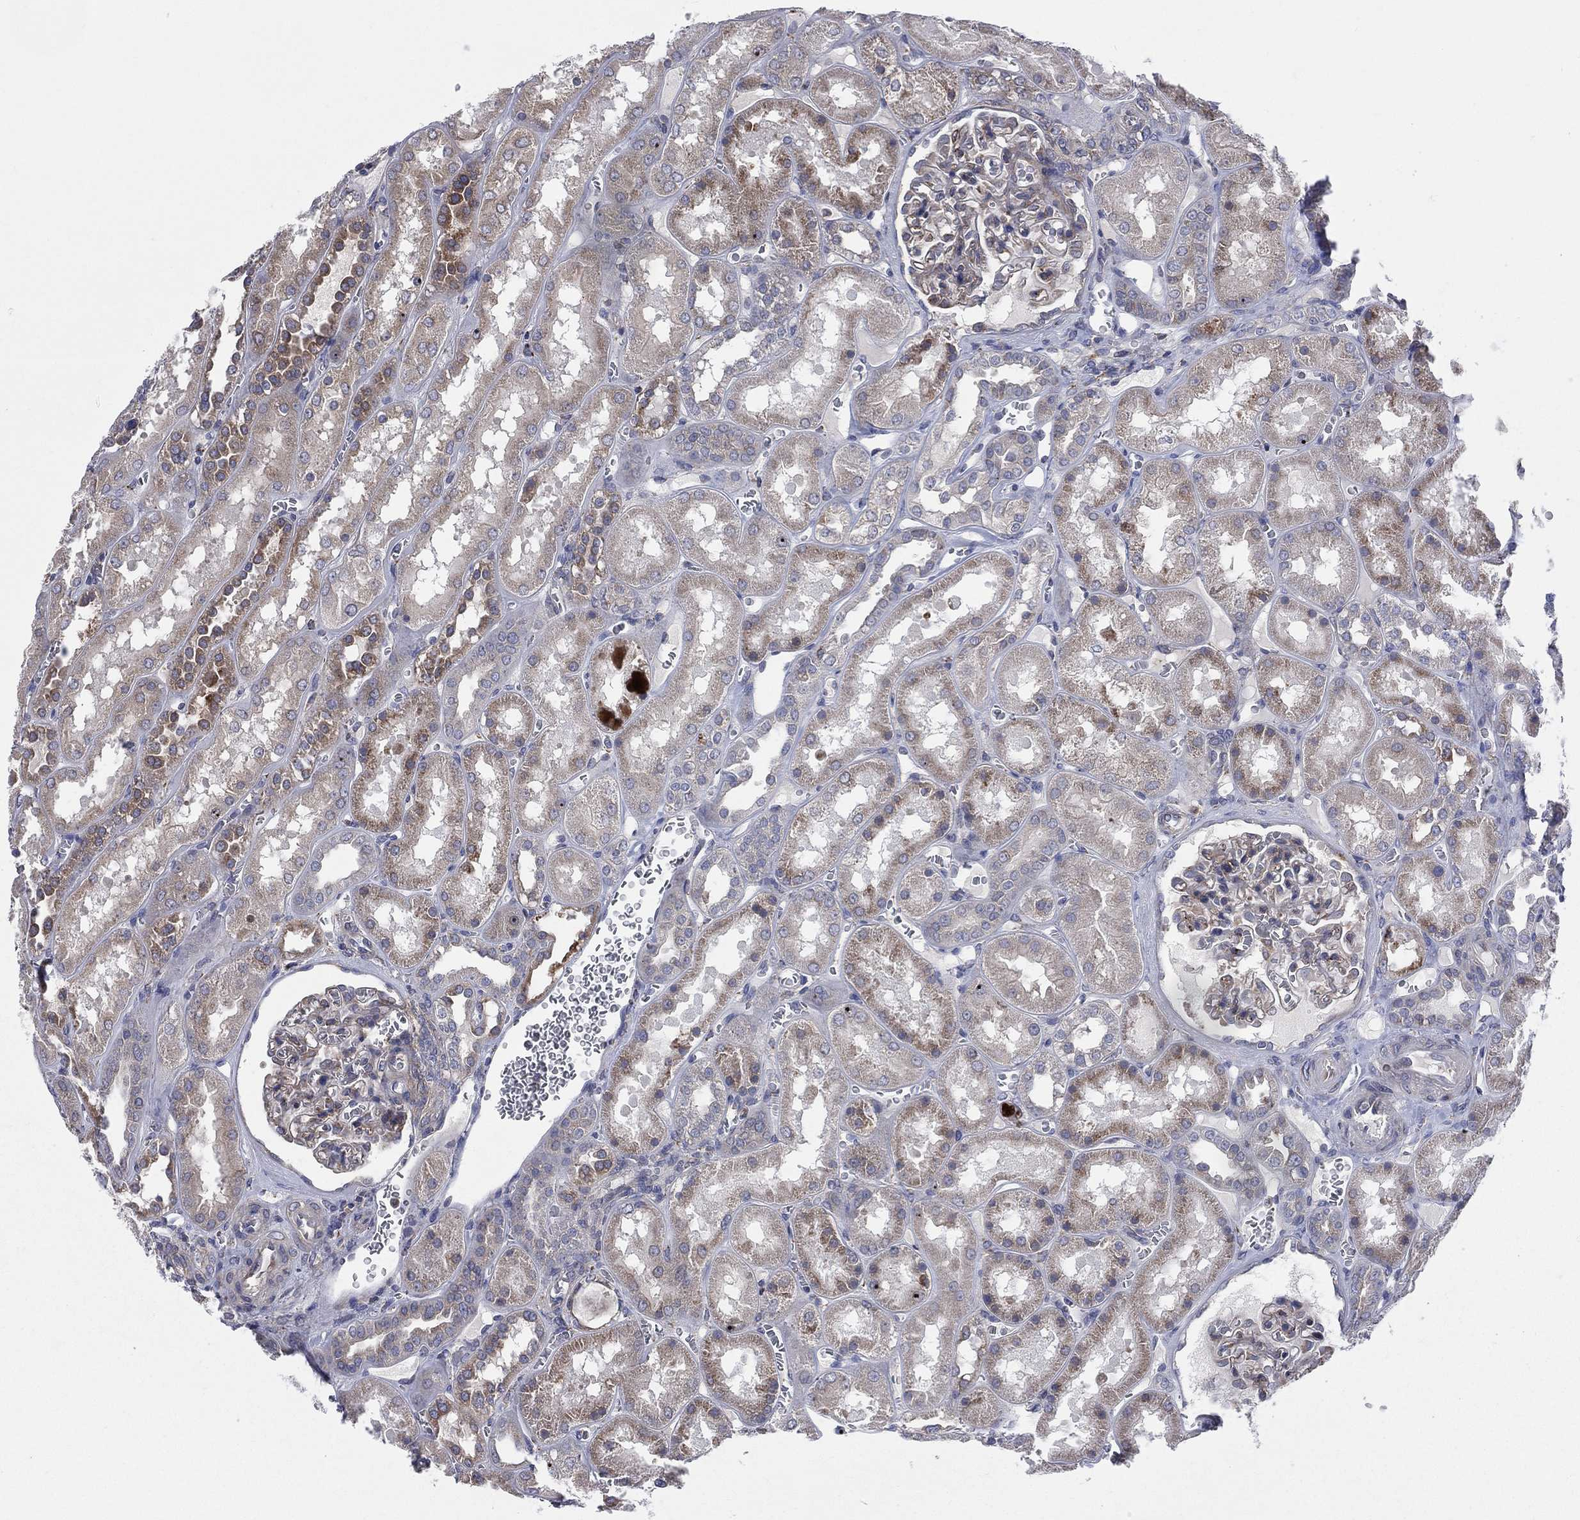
{"staining": {"intensity": "moderate", "quantity": "25%-75%", "location": "cytoplasmic/membranous"}, "tissue": "kidney", "cell_type": "Cells in glomeruli", "image_type": "normal", "snomed": [{"axis": "morphology", "description": "Normal tissue, NOS"}, {"axis": "topography", "description": "Kidney"}], "caption": "Kidney stained with DAB (3,3'-diaminobenzidine) IHC demonstrates medium levels of moderate cytoplasmic/membranous staining in about 25%-75% of cells in glomeruli.", "gene": "CCDC159", "patient": {"sex": "male", "age": 73}}